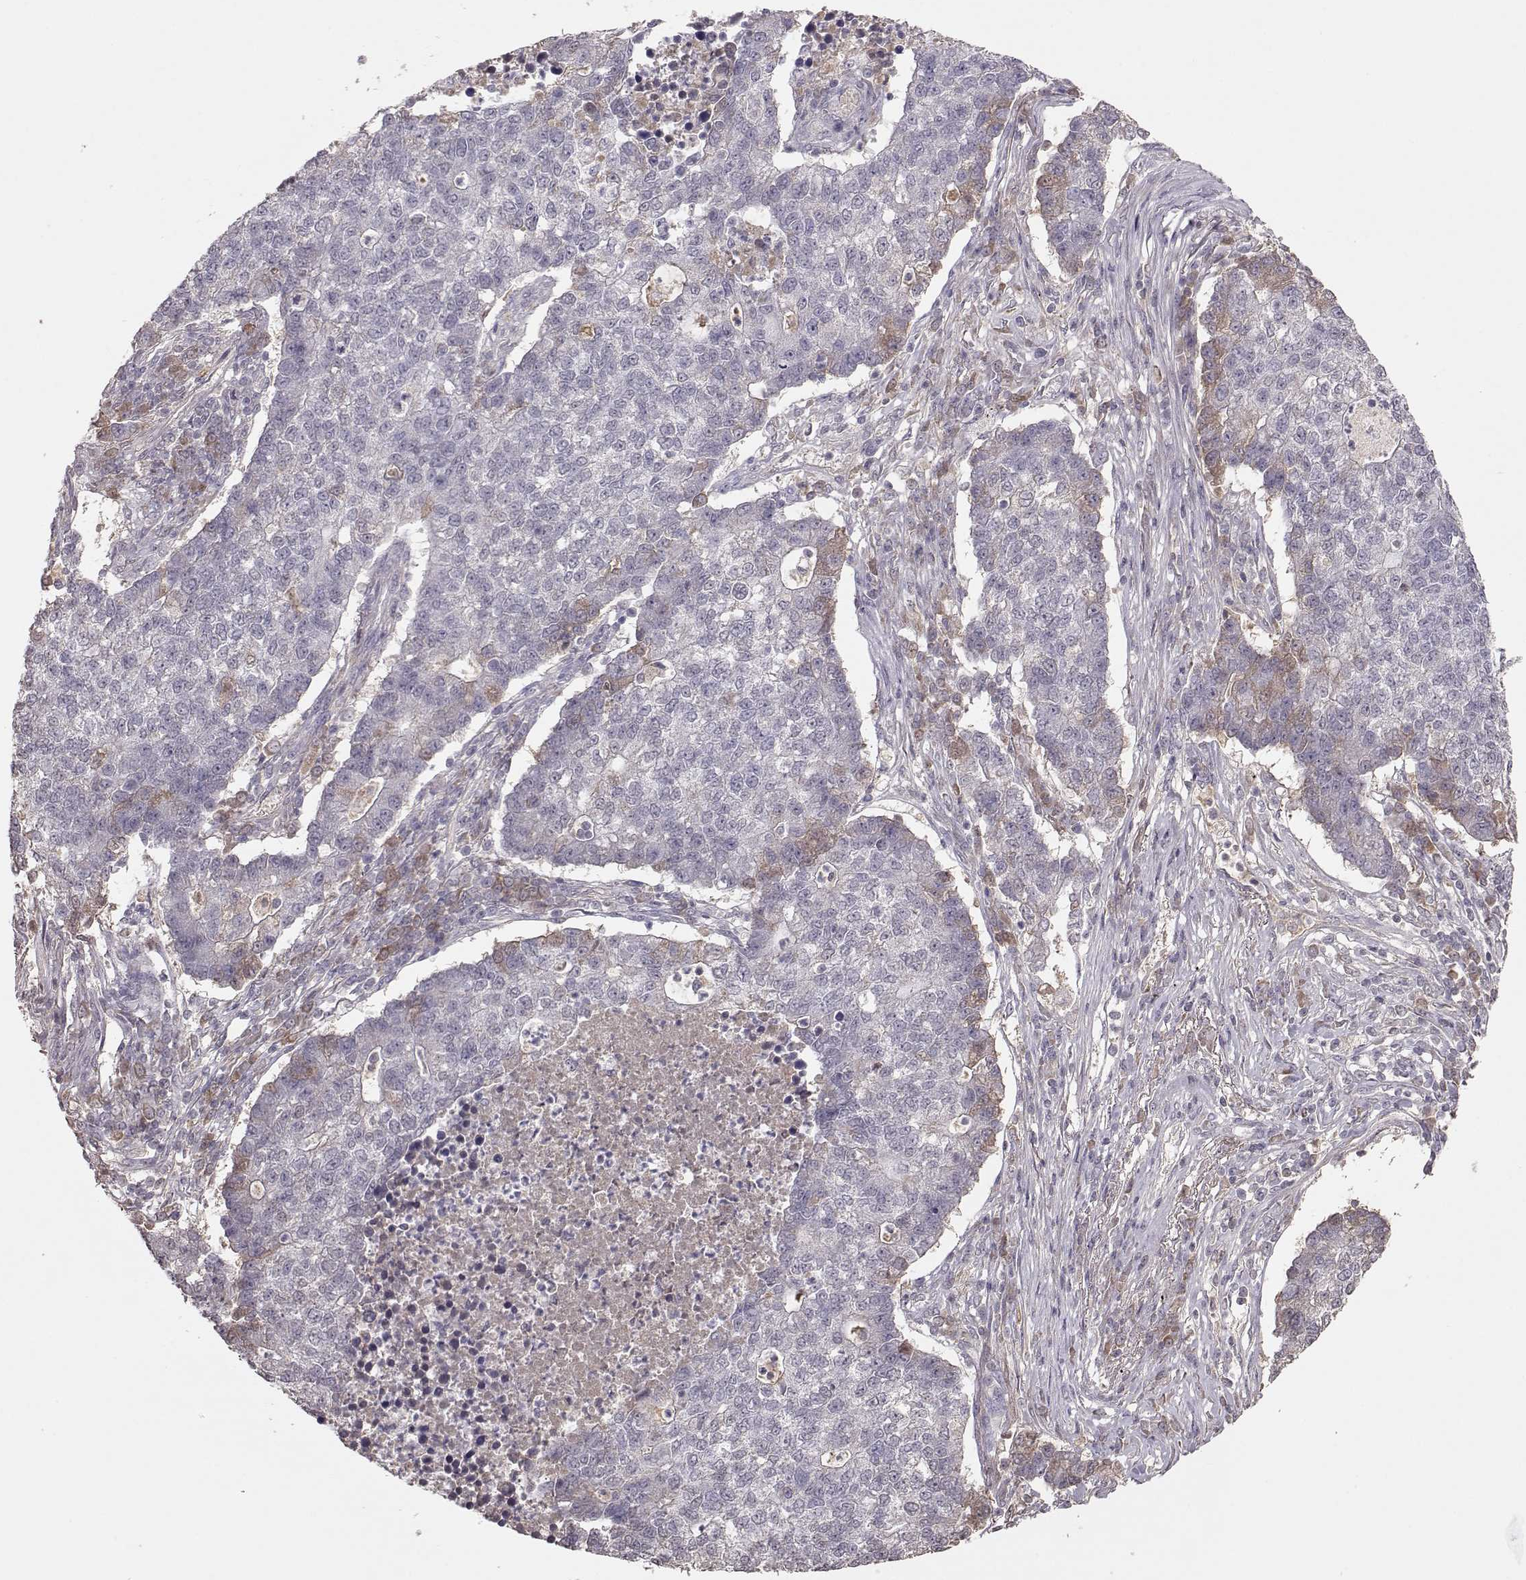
{"staining": {"intensity": "weak", "quantity": "<25%", "location": "cytoplasmic/membranous"}, "tissue": "lung cancer", "cell_type": "Tumor cells", "image_type": "cancer", "snomed": [{"axis": "morphology", "description": "Adenocarcinoma, NOS"}, {"axis": "topography", "description": "Lung"}], "caption": "This is an immunohistochemistry (IHC) photomicrograph of lung adenocarcinoma. There is no positivity in tumor cells.", "gene": "PMCH", "patient": {"sex": "male", "age": 57}}